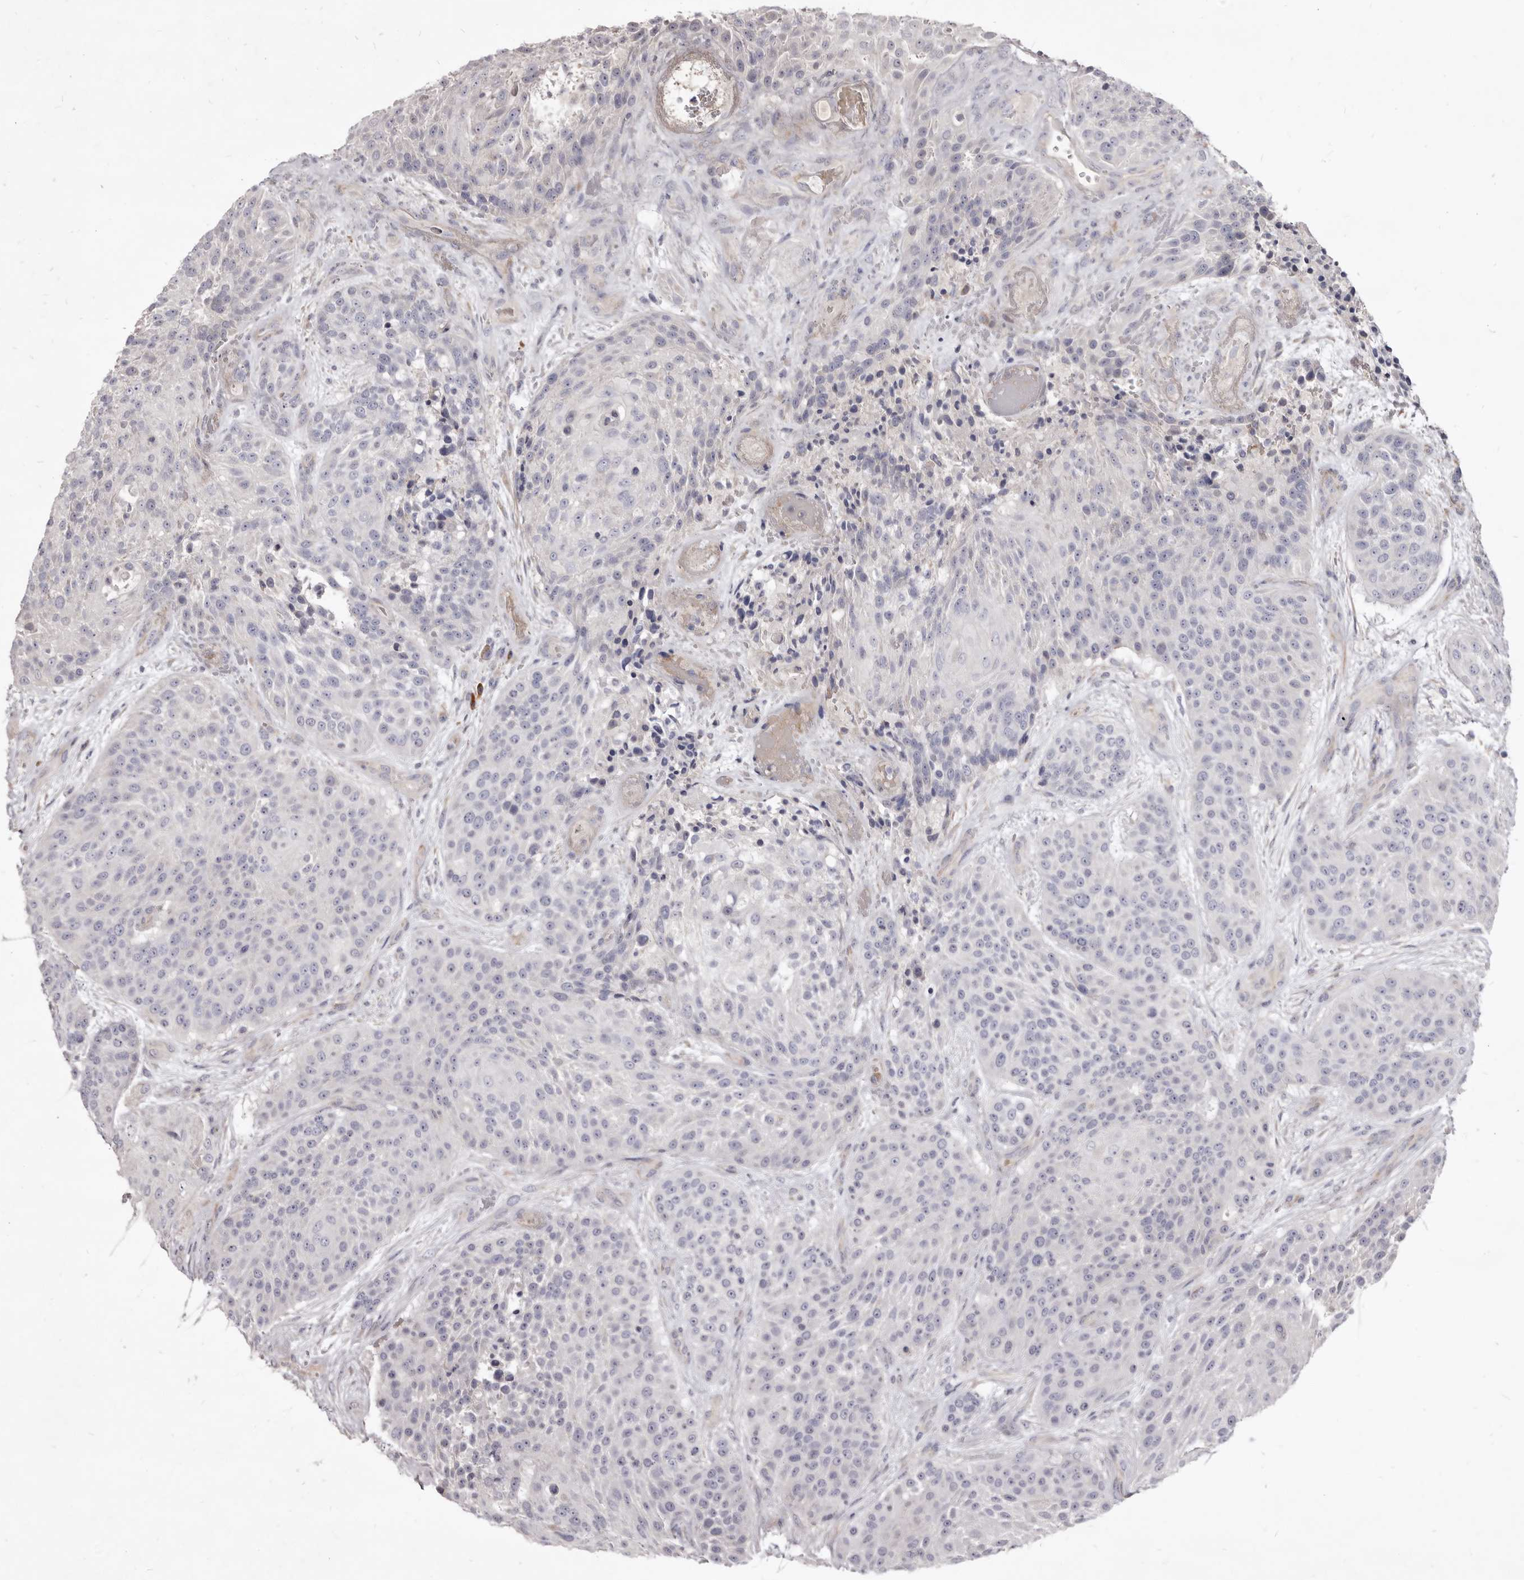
{"staining": {"intensity": "negative", "quantity": "none", "location": "none"}, "tissue": "urothelial cancer", "cell_type": "Tumor cells", "image_type": "cancer", "snomed": [{"axis": "morphology", "description": "Urothelial carcinoma, High grade"}, {"axis": "topography", "description": "Urinary bladder"}], "caption": "High magnification brightfield microscopy of urothelial carcinoma (high-grade) stained with DAB (3,3'-diaminobenzidine) (brown) and counterstained with hematoxylin (blue): tumor cells show no significant staining.", "gene": "FAS", "patient": {"sex": "female", "age": 63}}